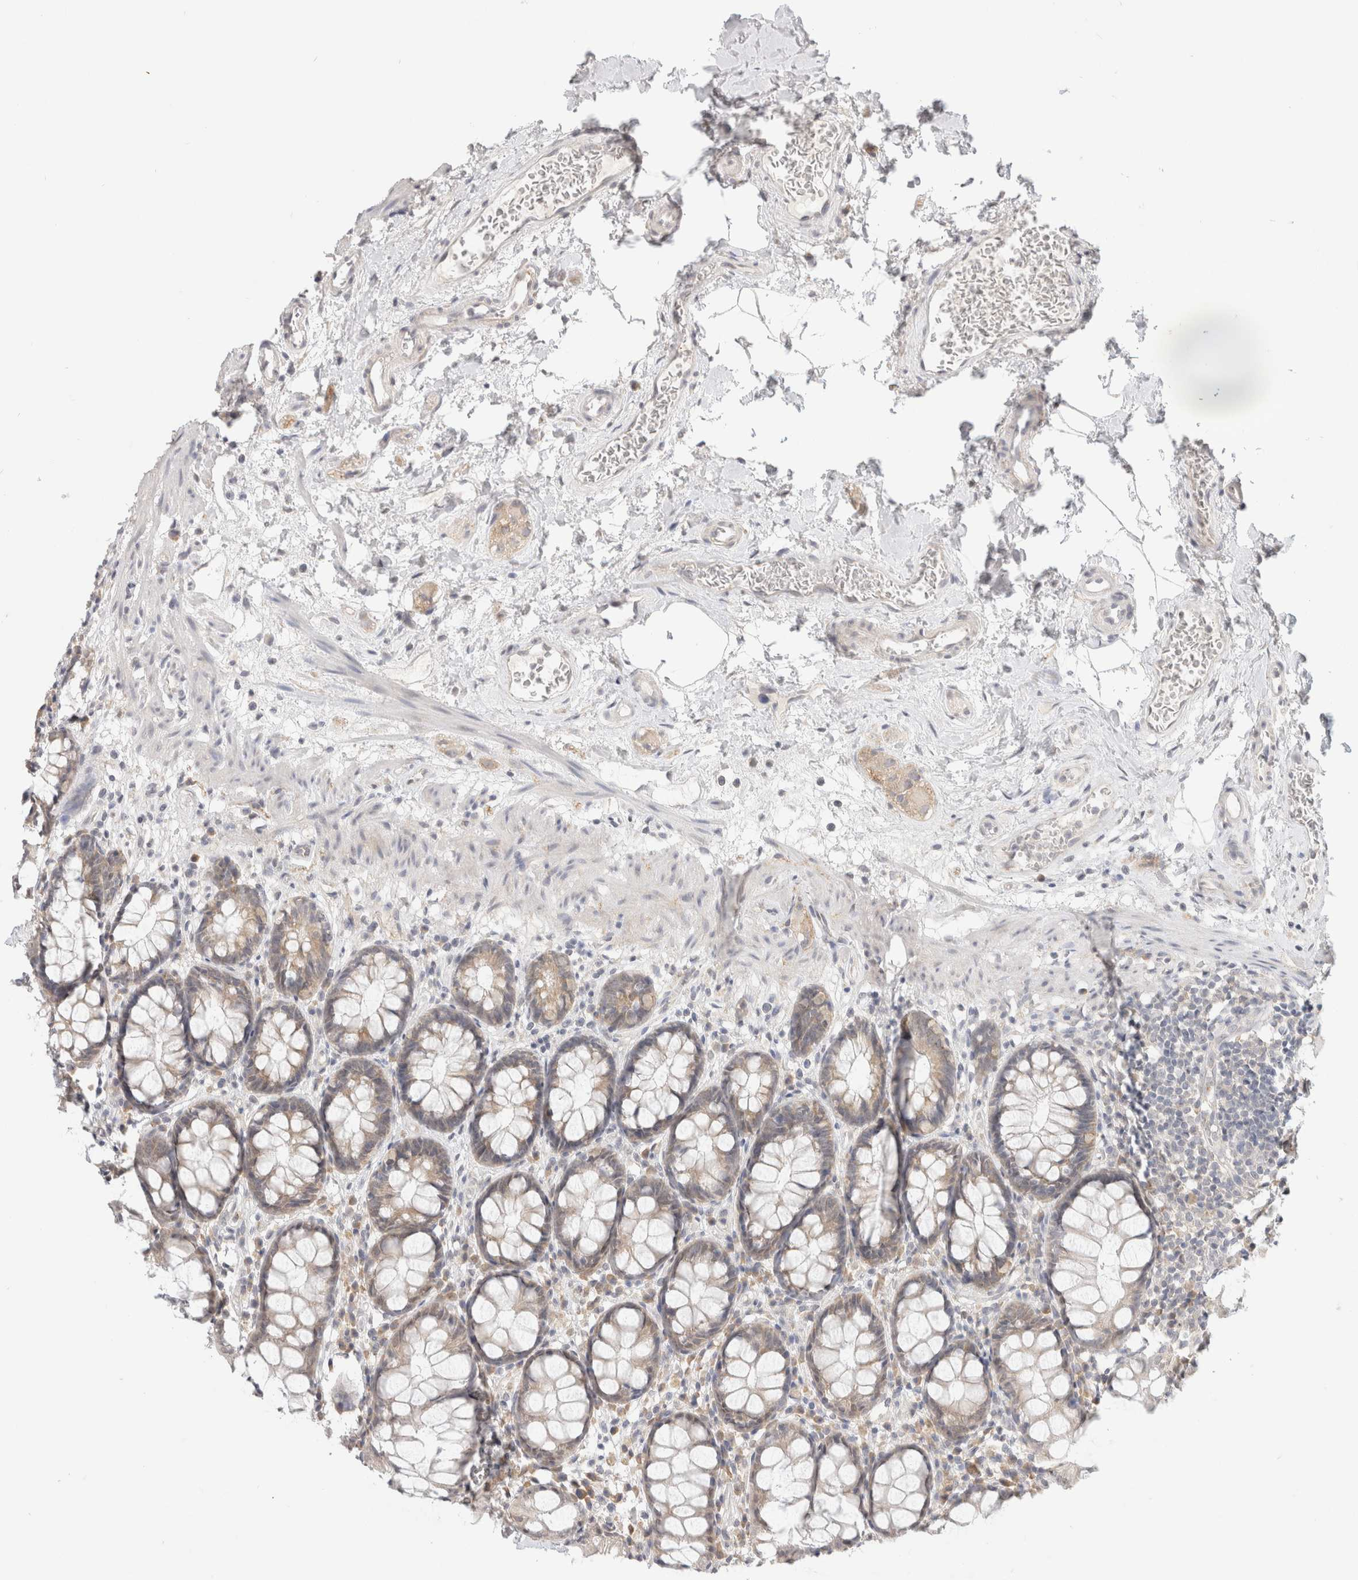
{"staining": {"intensity": "weak", "quantity": ">75%", "location": "cytoplasmic/membranous"}, "tissue": "rectum", "cell_type": "Glandular cells", "image_type": "normal", "snomed": [{"axis": "morphology", "description": "Normal tissue, NOS"}, {"axis": "topography", "description": "Rectum"}], "caption": "DAB (3,3'-diaminobenzidine) immunohistochemical staining of unremarkable human rectum demonstrates weak cytoplasmic/membranous protein staining in about >75% of glandular cells.", "gene": "CHRM4", "patient": {"sex": "male", "age": 64}}